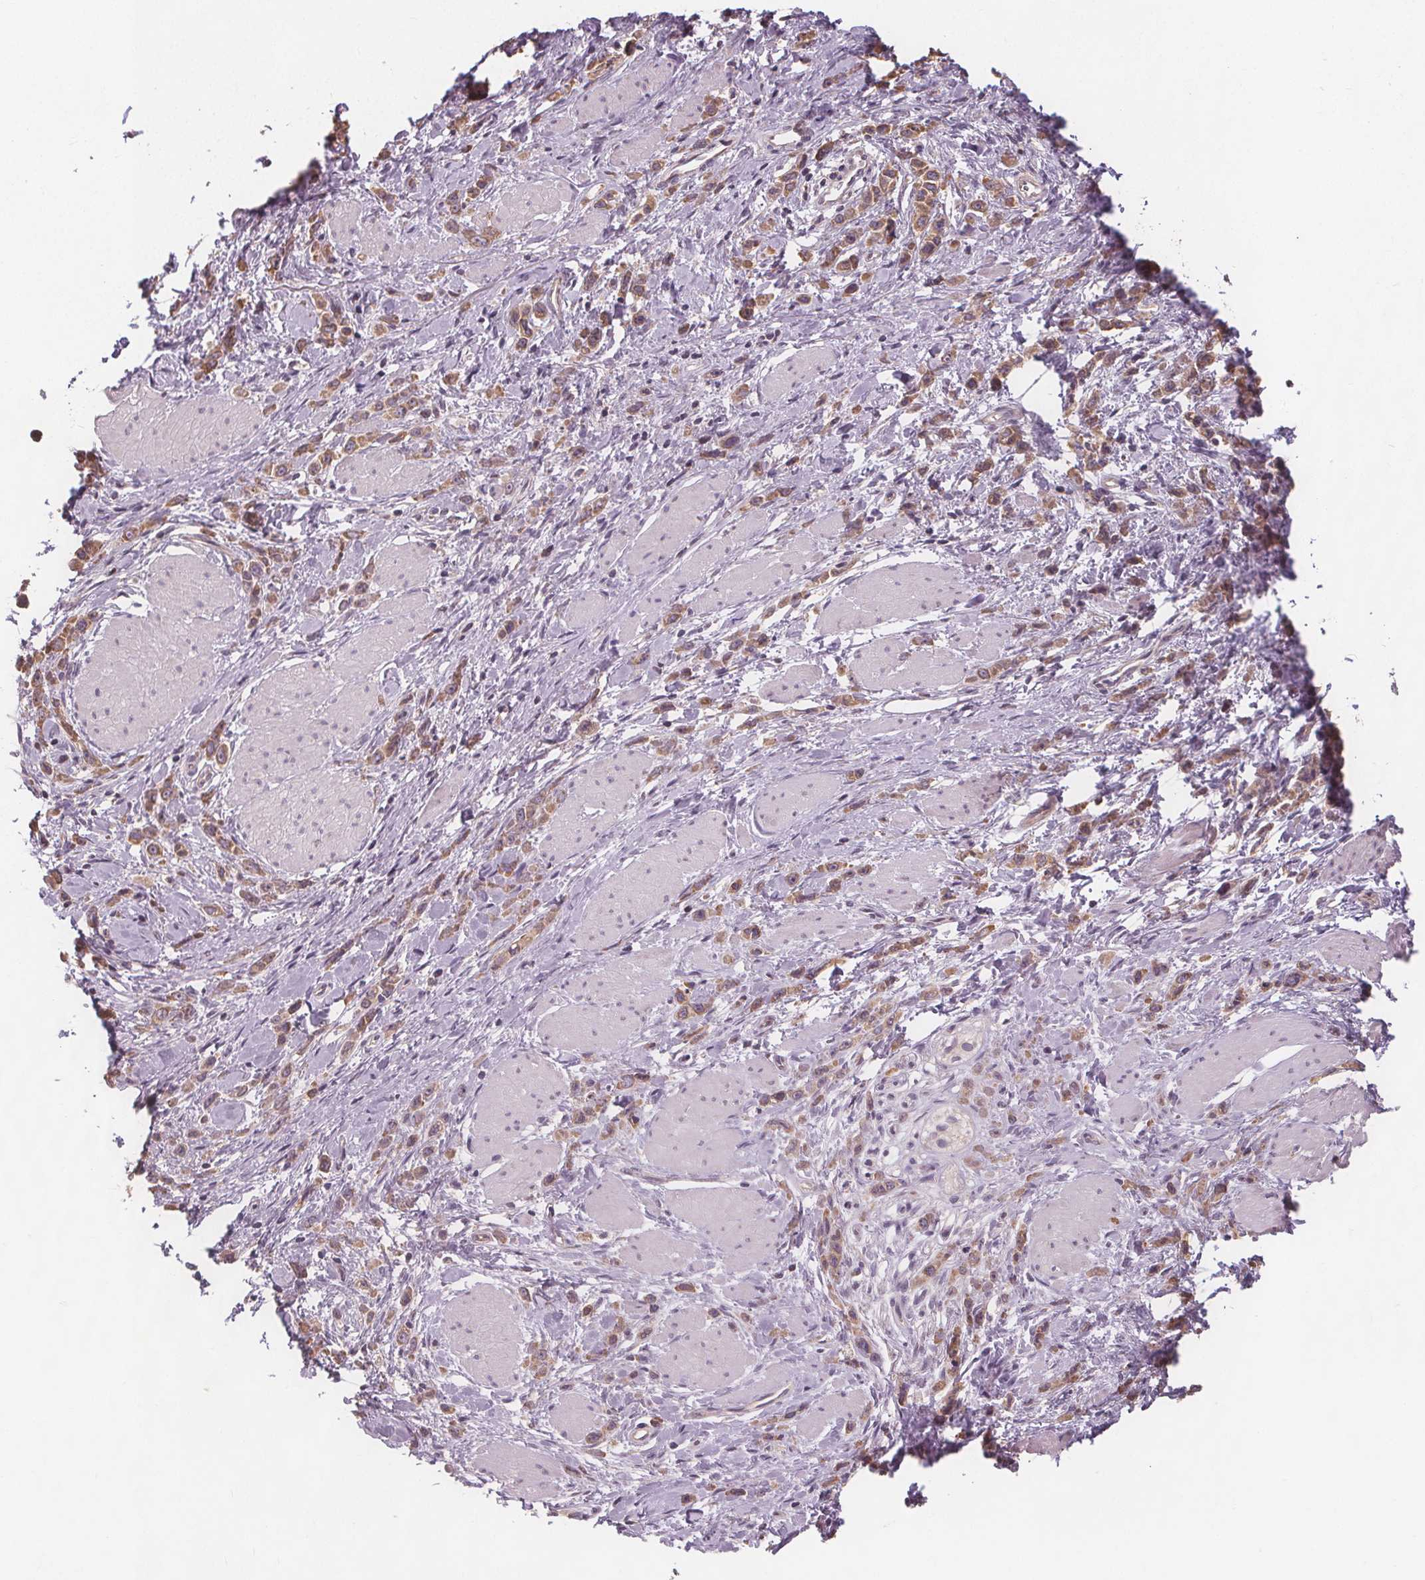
{"staining": {"intensity": "weak", "quantity": ">75%", "location": "cytoplasmic/membranous"}, "tissue": "stomach cancer", "cell_type": "Tumor cells", "image_type": "cancer", "snomed": [{"axis": "morphology", "description": "Adenocarcinoma, NOS"}, {"axis": "topography", "description": "Stomach"}], "caption": "Immunohistochemistry (IHC) of adenocarcinoma (stomach) shows low levels of weak cytoplasmic/membranous staining in approximately >75% of tumor cells. (Brightfield microscopy of DAB IHC at high magnification).", "gene": "TMEM80", "patient": {"sex": "male", "age": 47}}